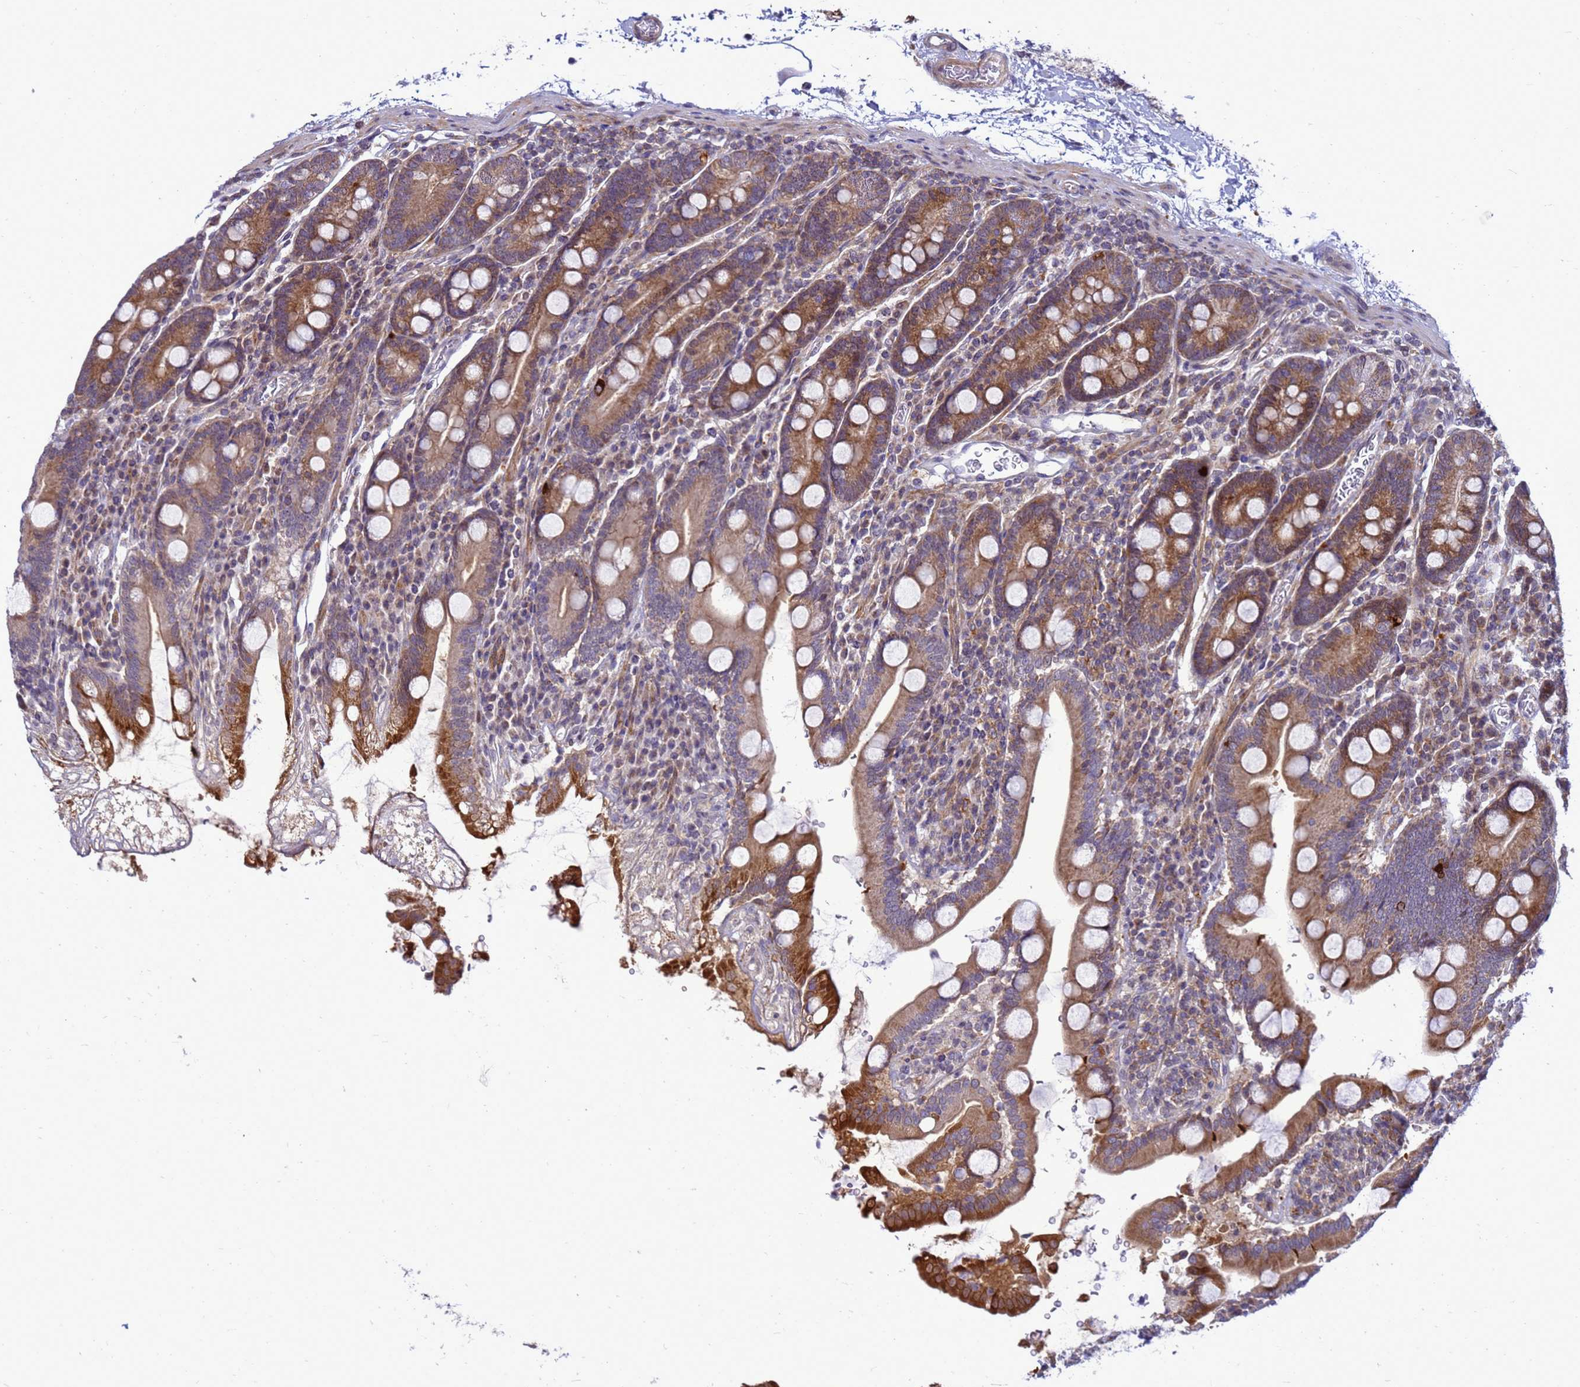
{"staining": {"intensity": "moderate", "quantity": ">75%", "location": "cytoplasmic/membranous"}, "tissue": "duodenum", "cell_type": "Glandular cells", "image_type": "normal", "snomed": [{"axis": "morphology", "description": "Normal tissue, NOS"}, {"axis": "topography", "description": "Duodenum"}], "caption": "A medium amount of moderate cytoplasmic/membranous positivity is identified in approximately >75% of glandular cells in benign duodenum.", "gene": "C12orf43", "patient": {"sex": "male", "age": 35}}